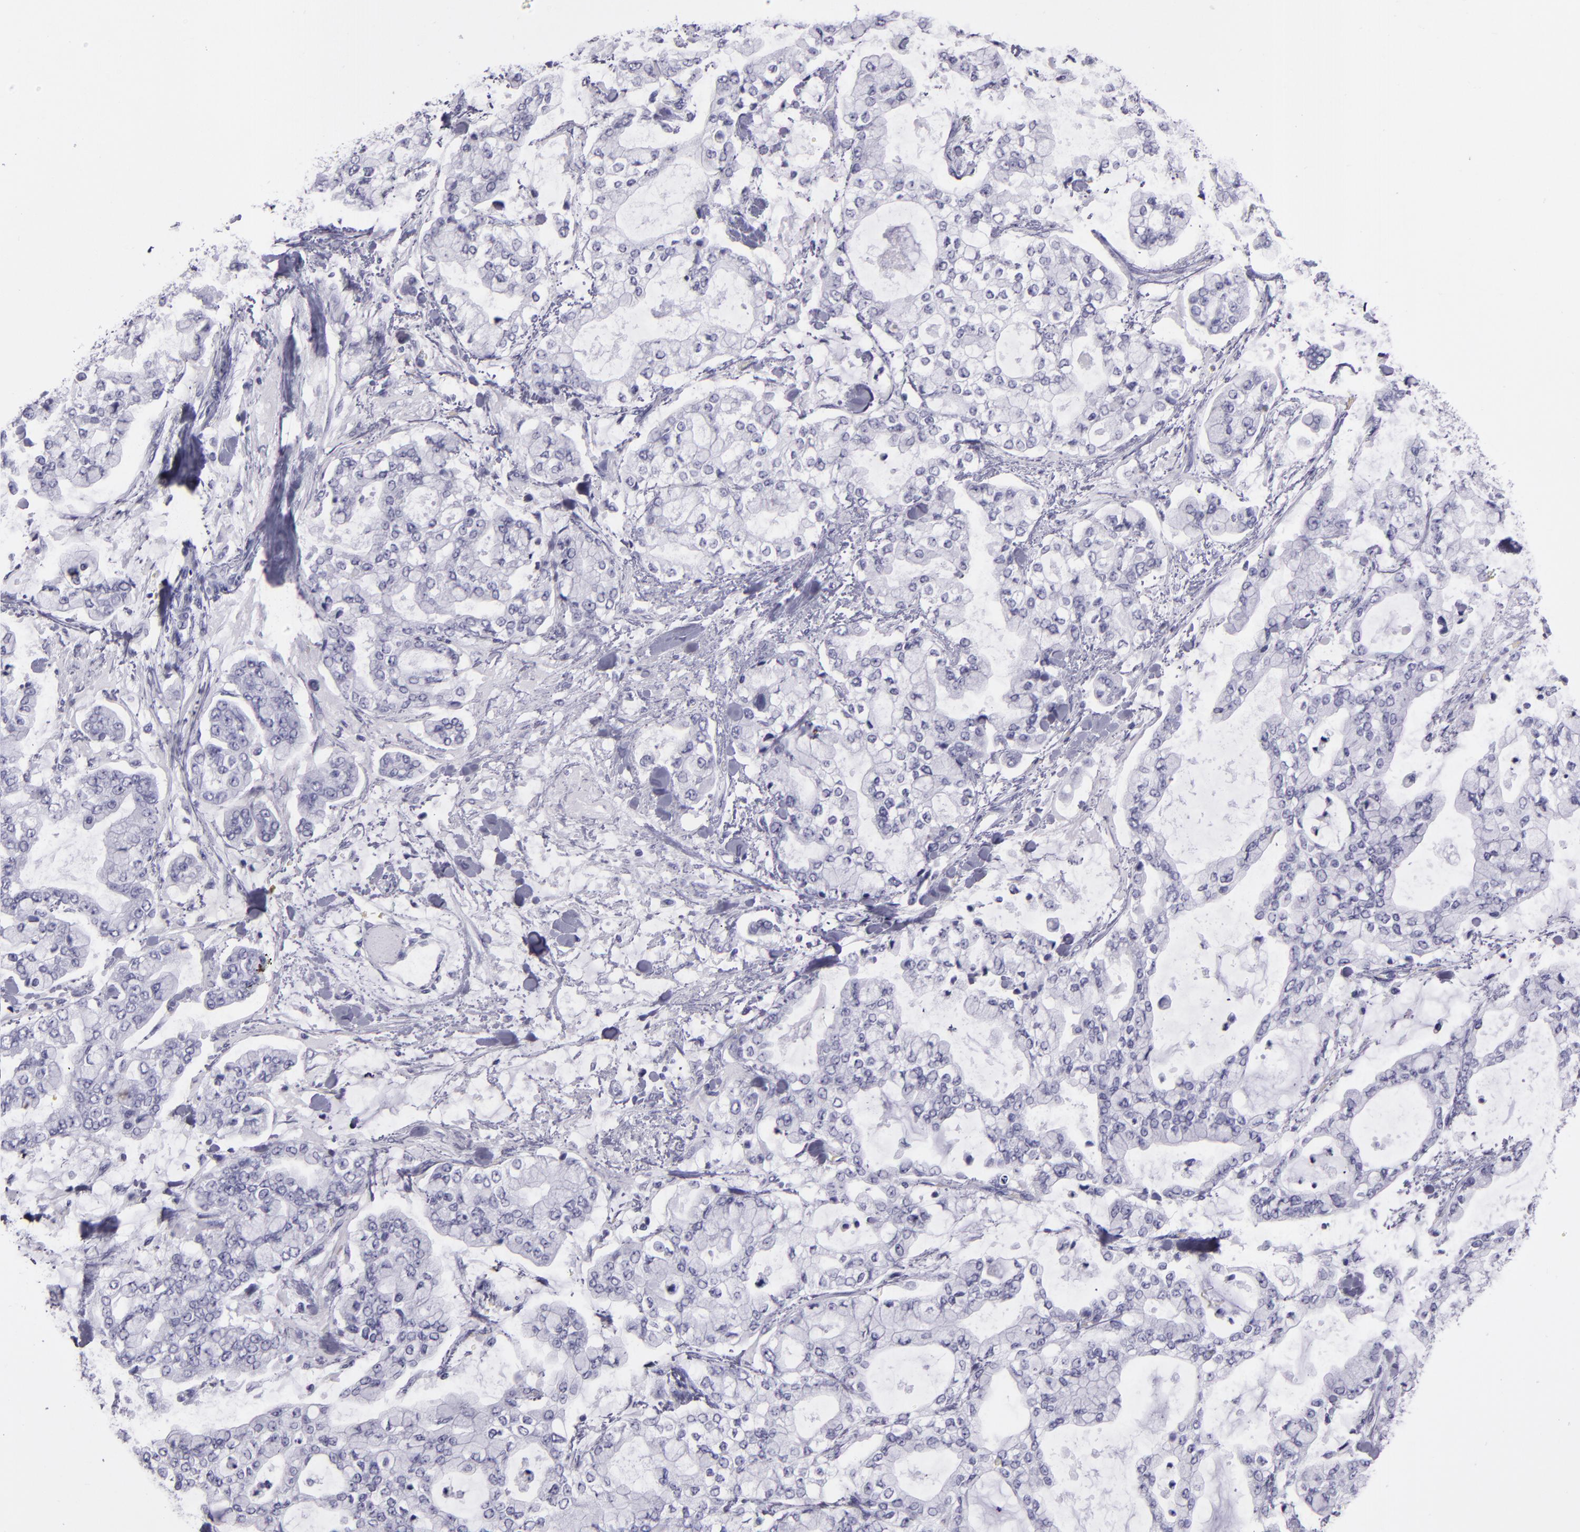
{"staining": {"intensity": "negative", "quantity": "none", "location": "none"}, "tissue": "stomach cancer", "cell_type": "Tumor cells", "image_type": "cancer", "snomed": [{"axis": "morphology", "description": "Normal tissue, NOS"}, {"axis": "morphology", "description": "Adenocarcinoma, NOS"}, {"axis": "topography", "description": "Stomach, upper"}, {"axis": "topography", "description": "Stomach"}], "caption": "DAB immunohistochemical staining of human stomach cancer (adenocarcinoma) exhibits no significant positivity in tumor cells. Brightfield microscopy of IHC stained with DAB (3,3'-diaminobenzidine) (brown) and hematoxylin (blue), captured at high magnification.", "gene": "CR2", "patient": {"sex": "male", "age": 76}}